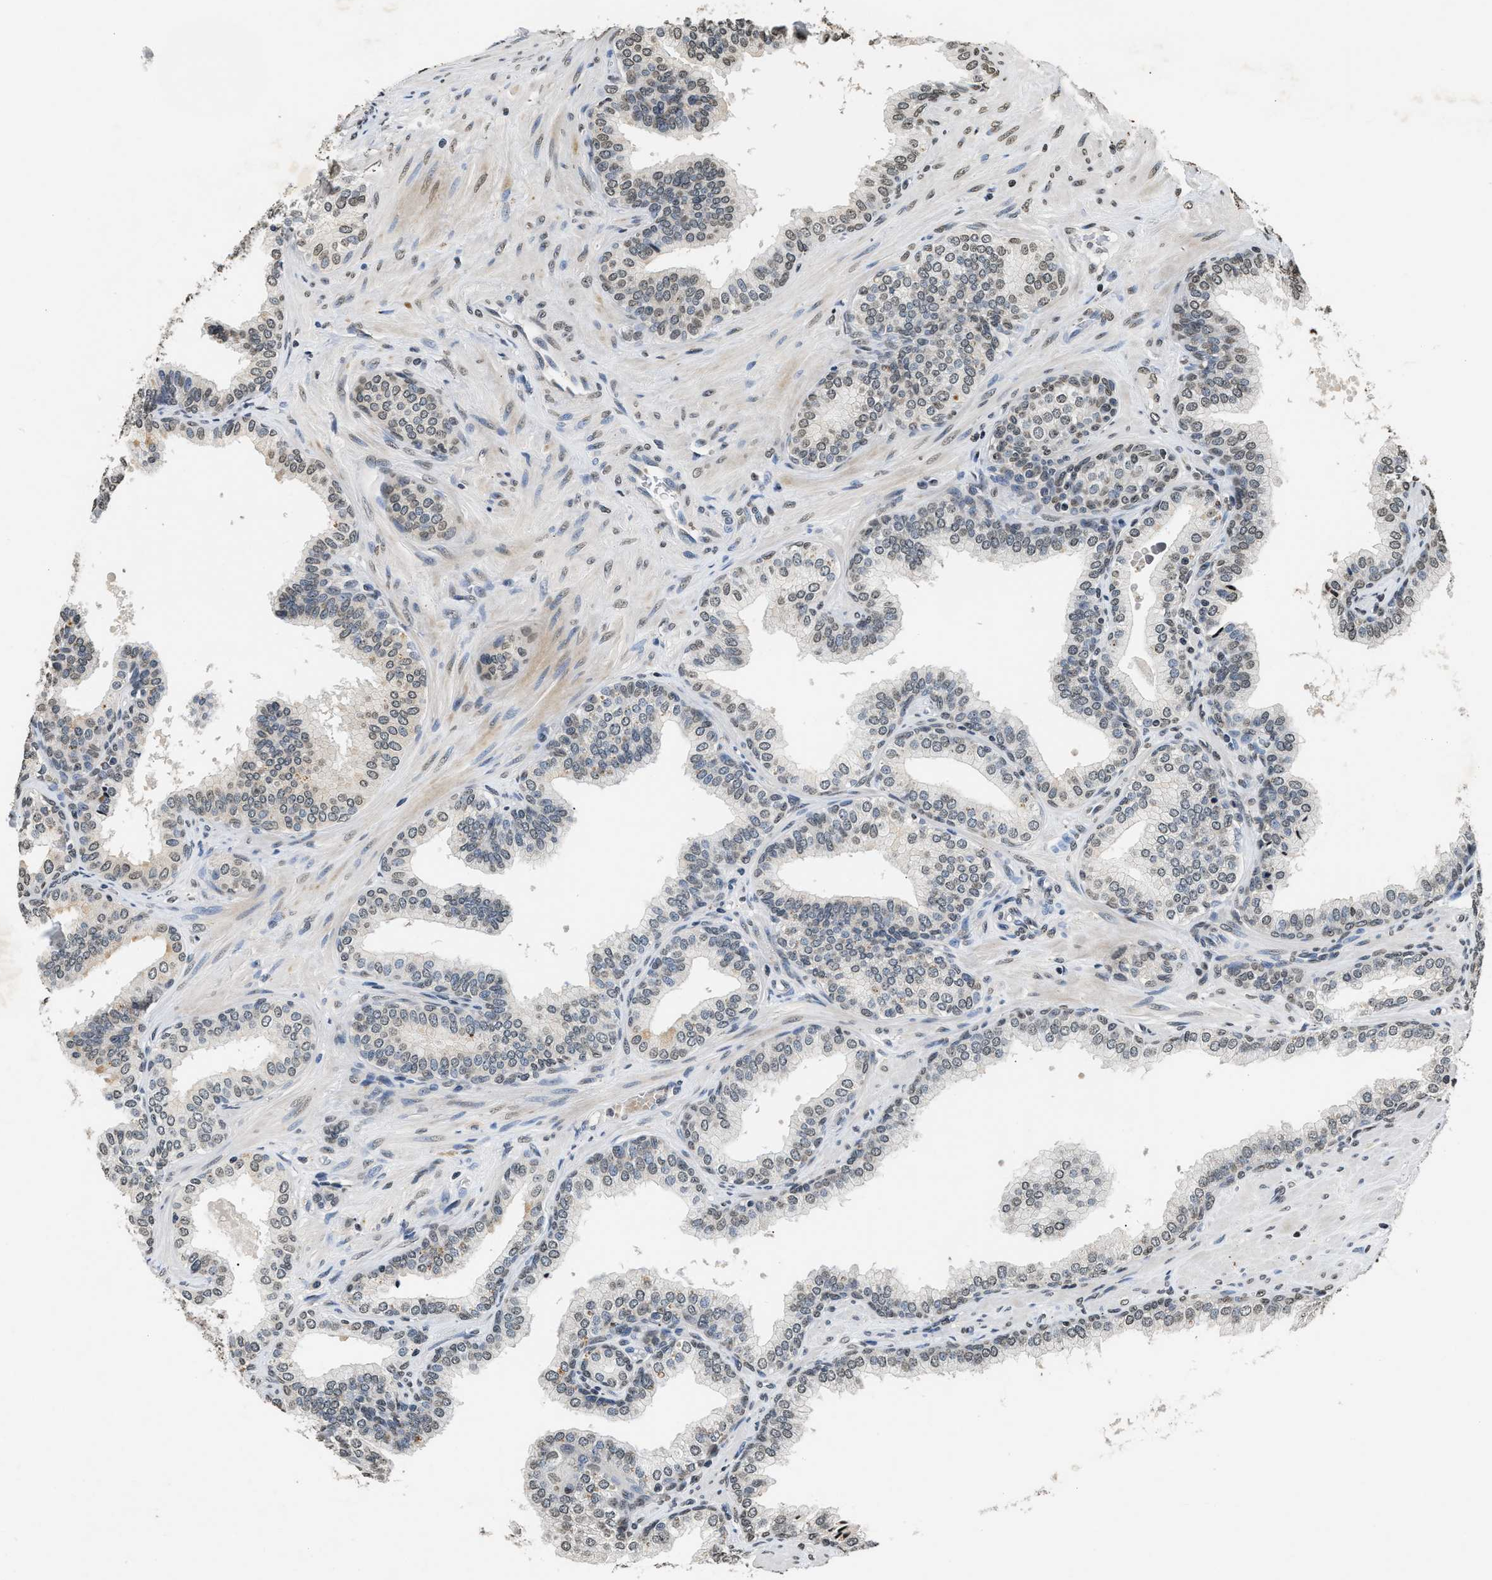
{"staining": {"intensity": "weak", "quantity": "<25%", "location": "nuclear"}, "tissue": "prostate cancer", "cell_type": "Tumor cells", "image_type": "cancer", "snomed": [{"axis": "morphology", "description": "Adenocarcinoma, High grade"}, {"axis": "topography", "description": "Prostate"}], "caption": "A histopathology image of human adenocarcinoma (high-grade) (prostate) is negative for staining in tumor cells.", "gene": "DNASE1L3", "patient": {"sex": "male", "age": 52}}